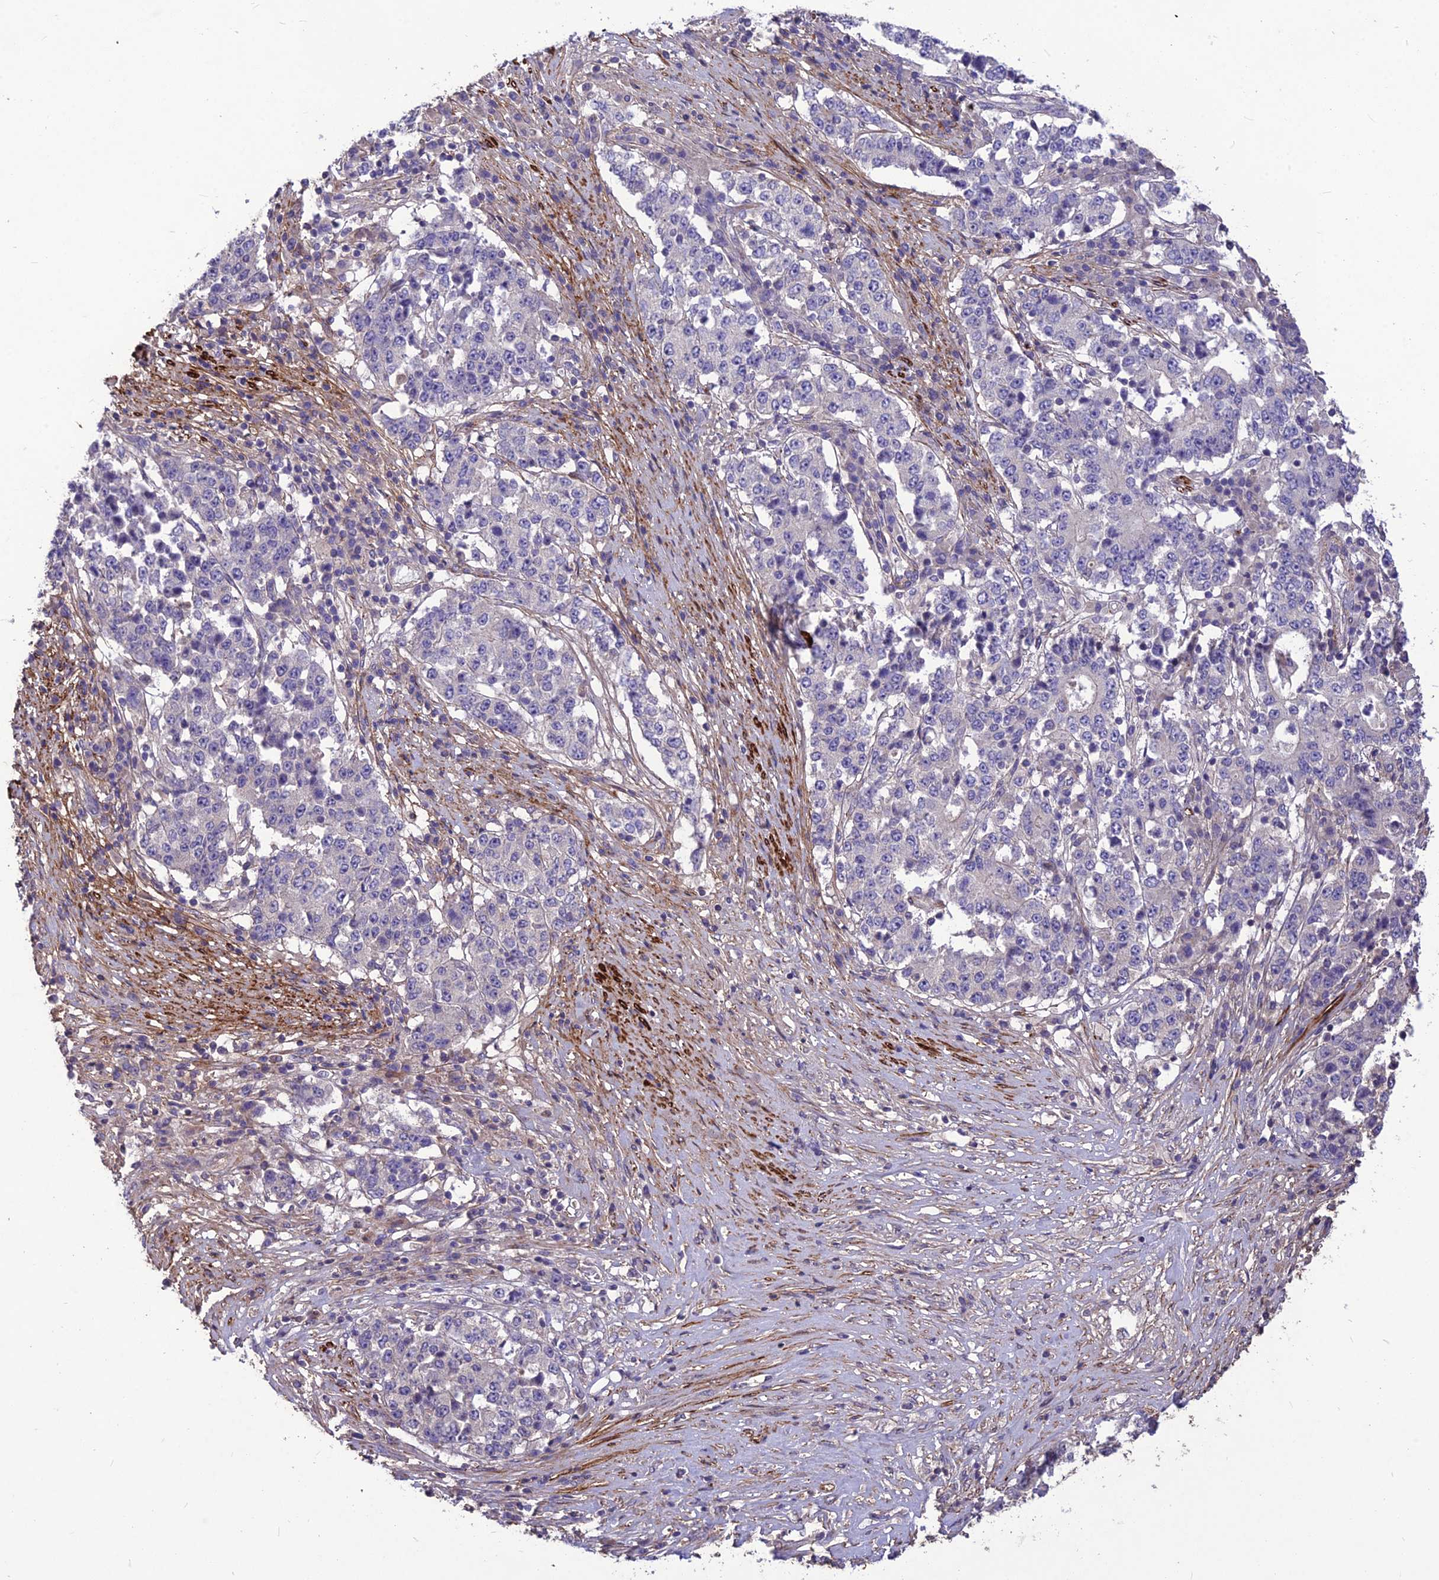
{"staining": {"intensity": "negative", "quantity": "none", "location": "none"}, "tissue": "stomach cancer", "cell_type": "Tumor cells", "image_type": "cancer", "snomed": [{"axis": "morphology", "description": "Adenocarcinoma, NOS"}, {"axis": "topography", "description": "Stomach"}], "caption": "This micrograph is of adenocarcinoma (stomach) stained with IHC to label a protein in brown with the nuclei are counter-stained blue. There is no positivity in tumor cells. (DAB IHC, high magnification).", "gene": "CLUH", "patient": {"sex": "male", "age": 59}}